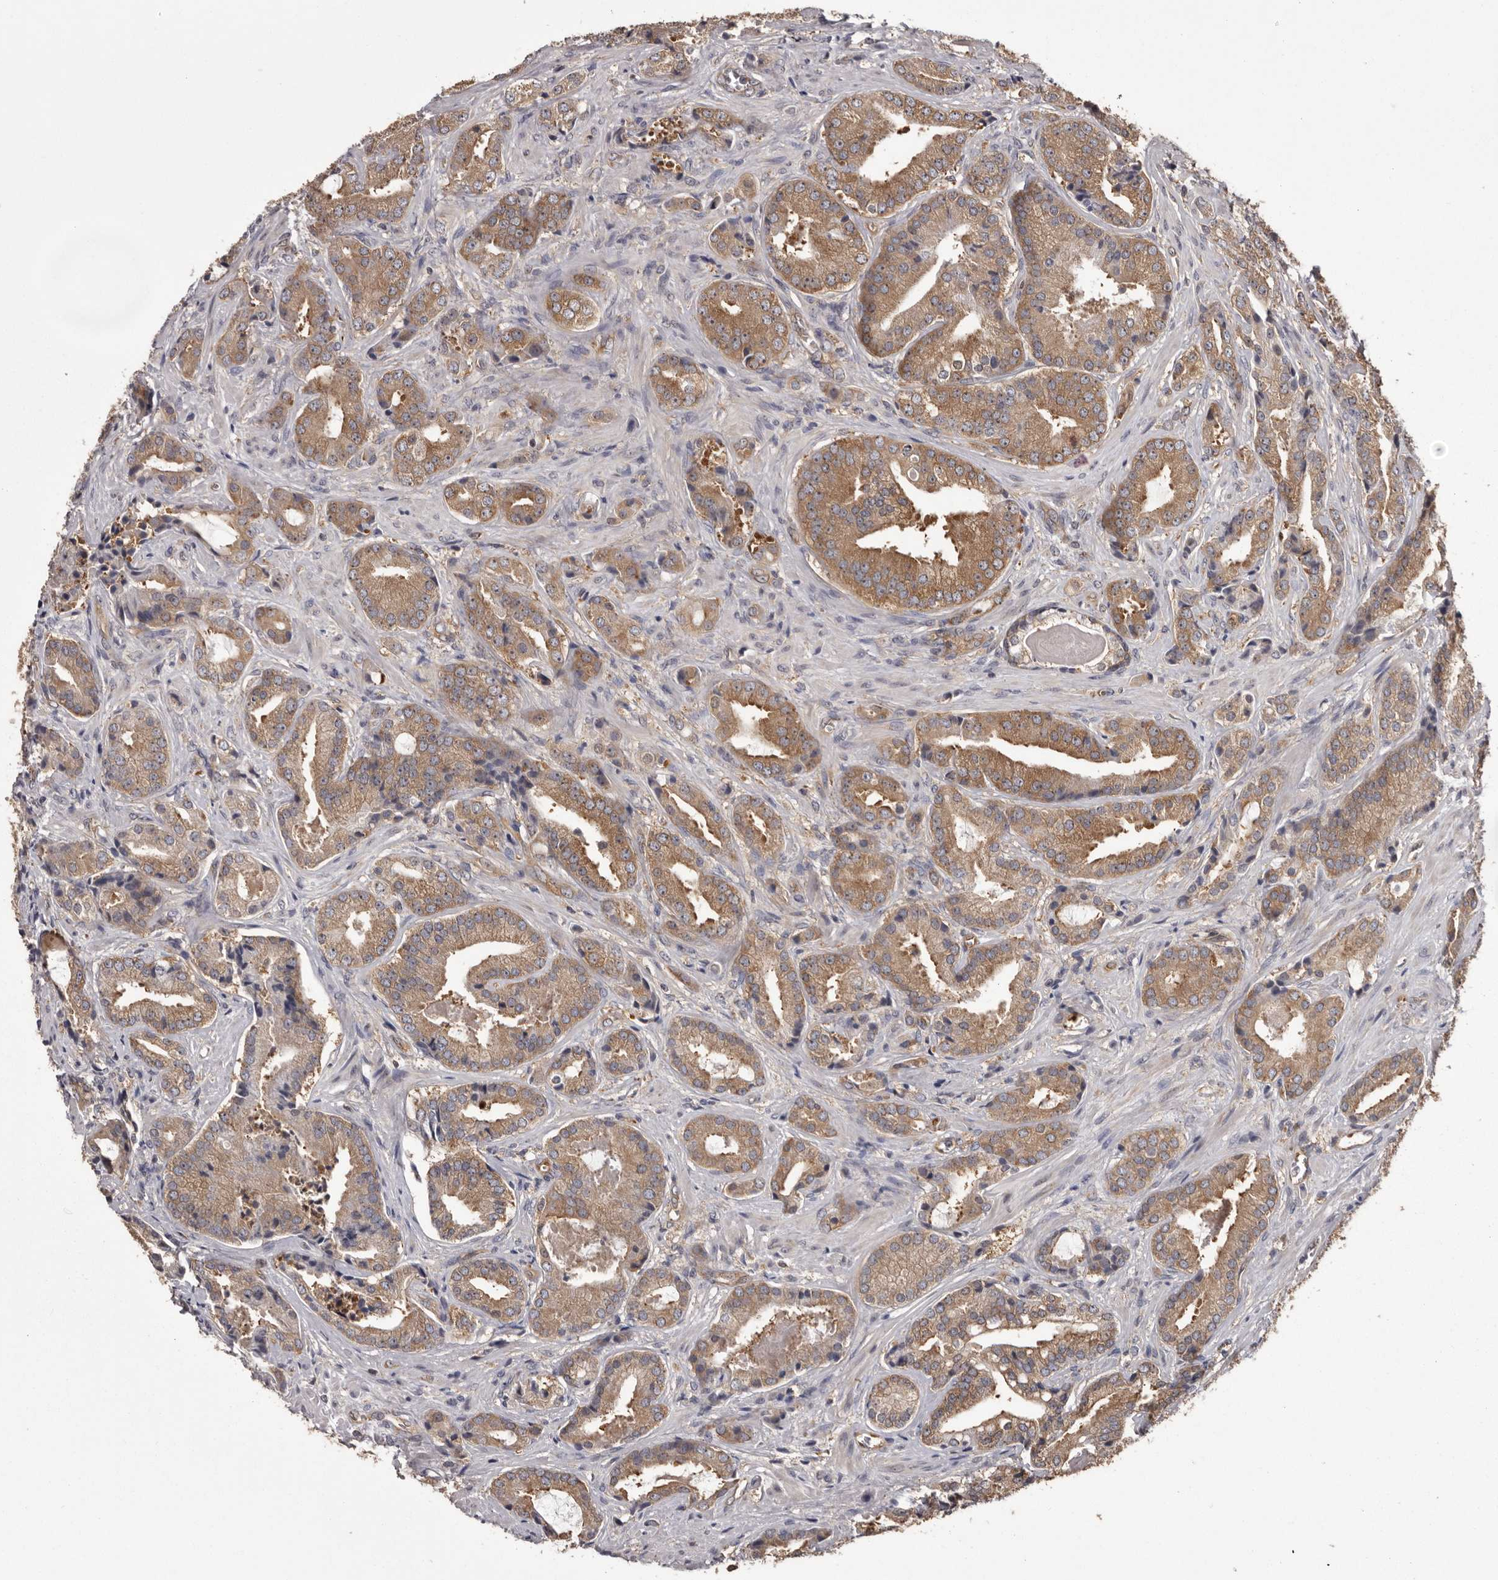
{"staining": {"intensity": "moderate", "quantity": ">75%", "location": "cytoplasmic/membranous,nuclear"}, "tissue": "prostate cancer", "cell_type": "Tumor cells", "image_type": "cancer", "snomed": [{"axis": "morphology", "description": "Adenocarcinoma, High grade"}, {"axis": "topography", "description": "Prostate"}], "caption": "Moderate cytoplasmic/membranous and nuclear protein staining is identified in about >75% of tumor cells in adenocarcinoma (high-grade) (prostate).", "gene": "DARS1", "patient": {"sex": "male", "age": 73}}